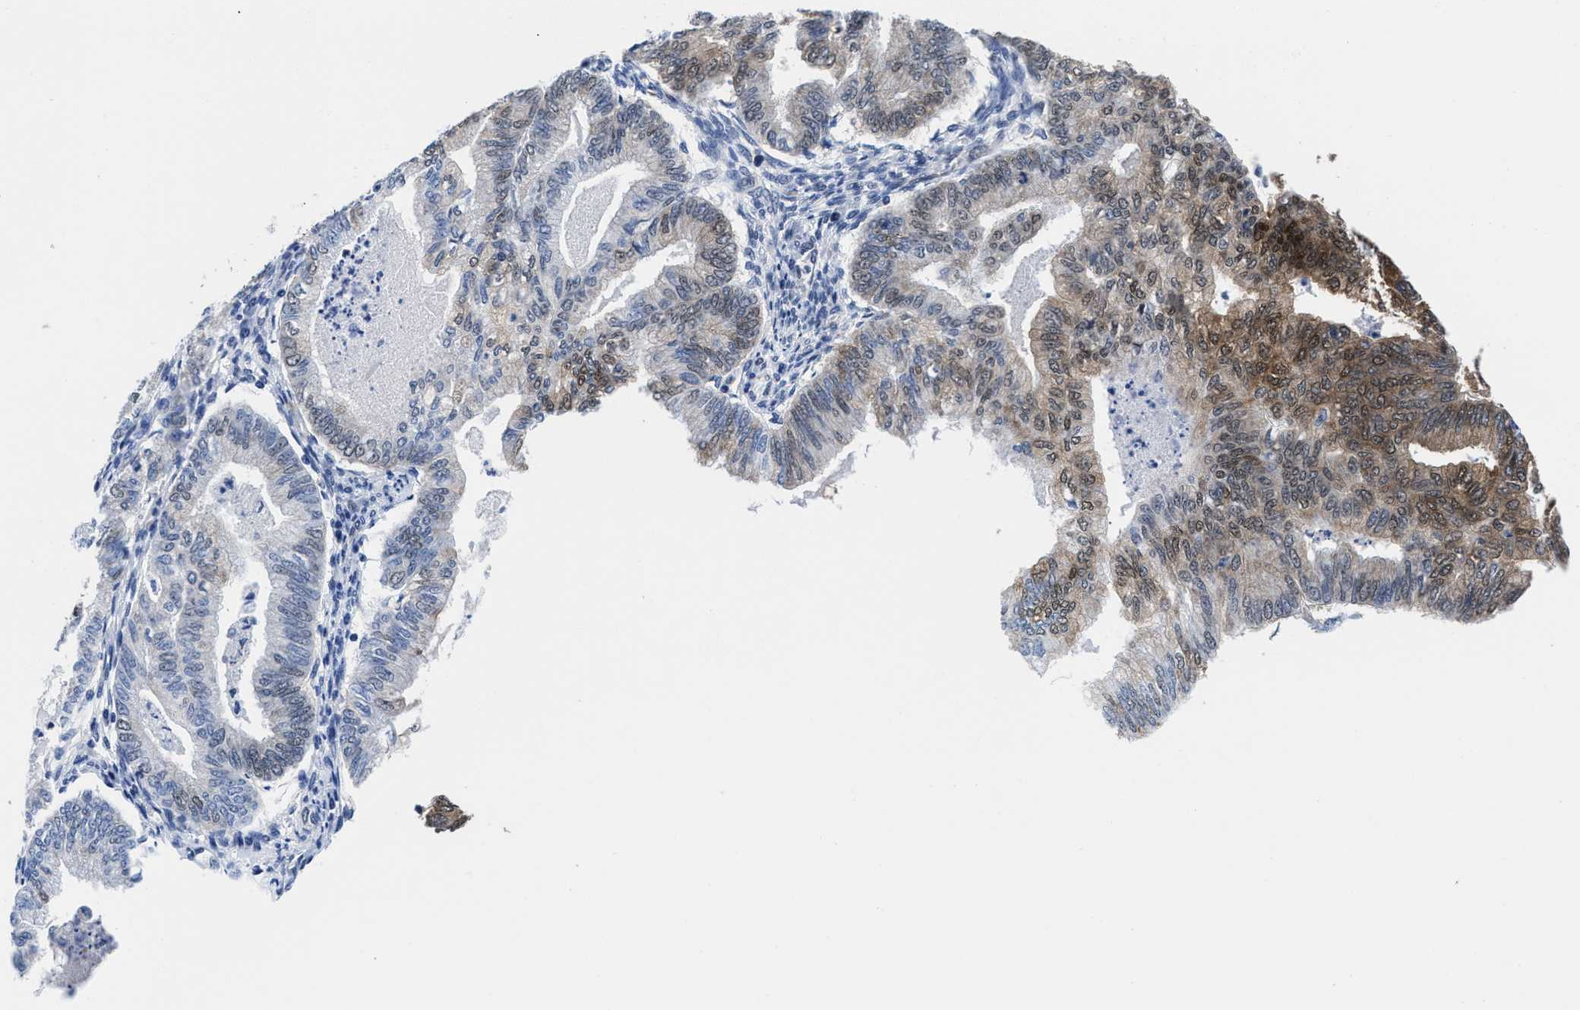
{"staining": {"intensity": "moderate", "quantity": "25%-75%", "location": "cytoplasmic/membranous,nuclear"}, "tissue": "endometrial cancer", "cell_type": "Tumor cells", "image_type": "cancer", "snomed": [{"axis": "morphology", "description": "Polyp, NOS"}, {"axis": "morphology", "description": "Adenocarcinoma, NOS"}, {"axis": "morphology", "description": "Adenoma, NOS"}, {"axis": "topography", "description": "Endometrium"}], "caption": "Endometrial cancer (polyp) tissue displays moderate cytoplasmic/membranous and nuclear expression in approximately 25%-75% of tumor cells, visualized by immunohistochemistry.", "gene": "ACLY", "patient": {"sex": "female", "age": 79}}